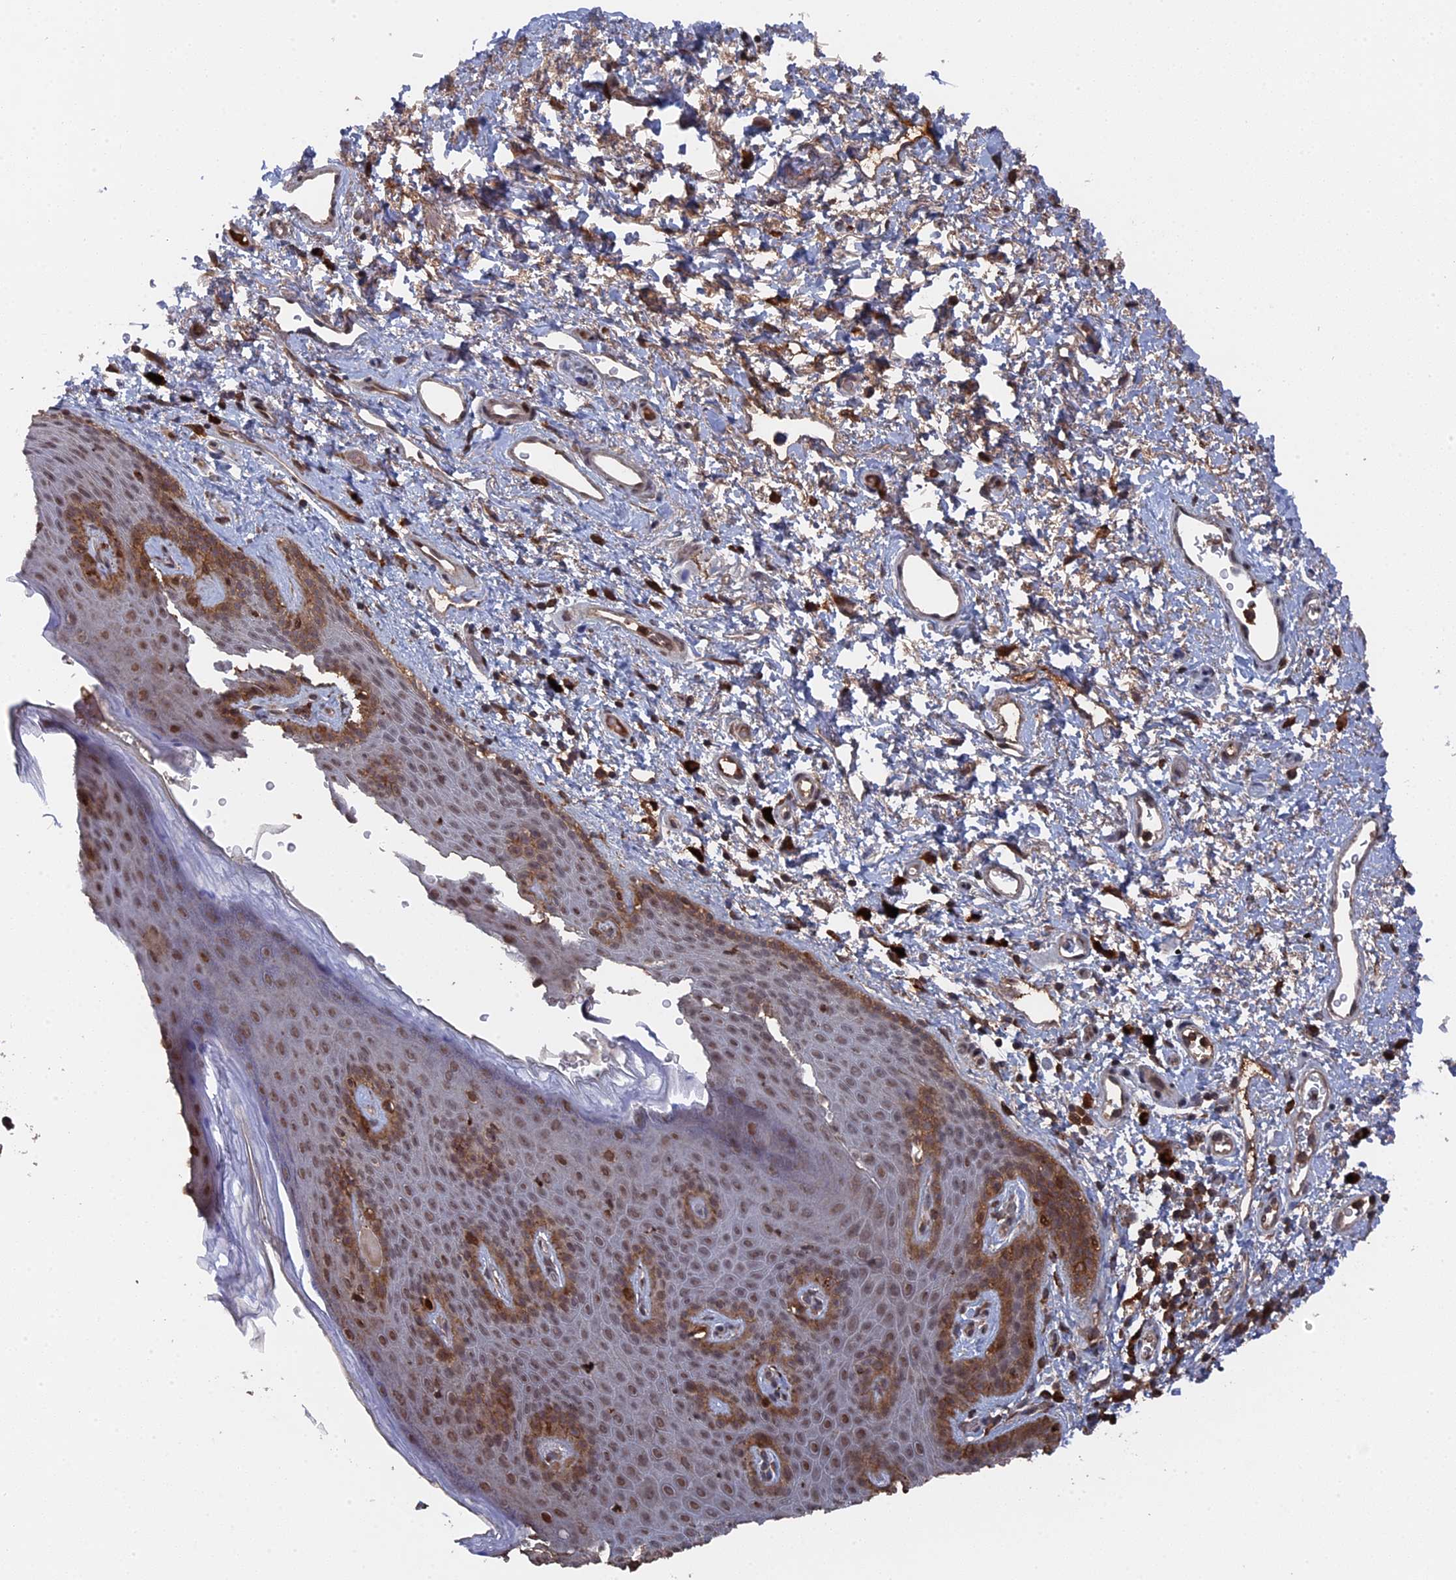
{"staining": {"intensity": "moderate", "quantity": ">75%", "location": "cytoplasmic/membranous,nuclear"}, "tissue": "skin", "cell_type": "Epidermal cells", "image_type": "normal", "snomed": [{"axis": "morphology", "description": "Normal tissue, NOS"}, {"axis": "topography", "description": "Anal"}], "caption": "Skin stained for a protein reveals moderate cytoplasmic/membranous,nuclear positivity in epidermal cells. (DAB (3,3'-diaminobenzidine) = brown stain, brightfield microscopy at high magnification).", "gene": "CEACAM21", "patient": {"sex": "female", "age": 46}}